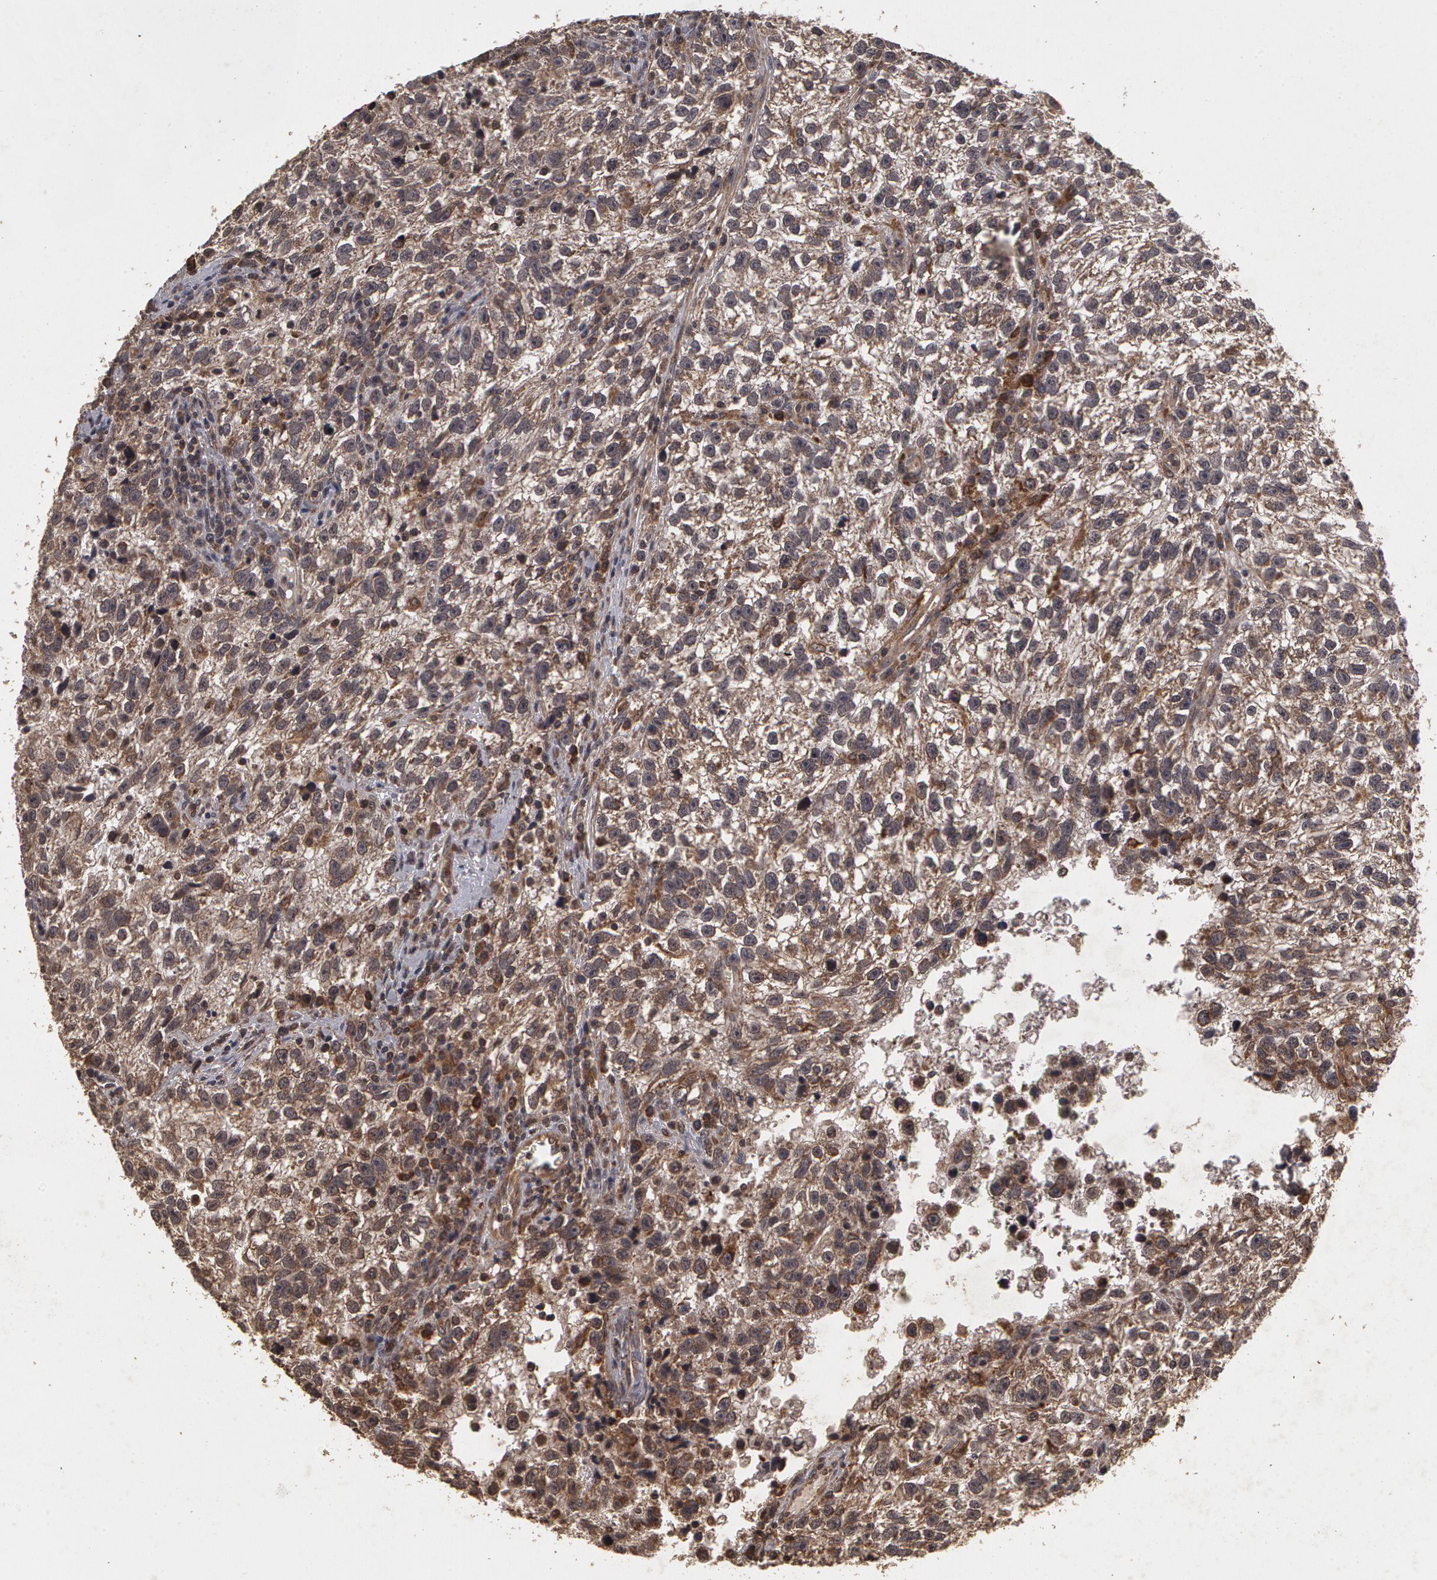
{"staining": {"intensity": "weak", "quantity": "25%-75%", "location": "cytoplasmic/membranous"}, "tissue": "testis cancer", "cell_type": "Tumor cells", "image_type": "cancer", "snomed": [{"axis": "morphology", "description": "Seminoma, NOS"}, {"axis": "topography", "description": "Testis"}], "caption": "Testis seminoma stained with immunohistochemistry (IHC) shows weak cytoplasmic/membranous positivity in about 25%-75% of tumor cells. Immunohistochemistry (ihc) stains the protein in brown and the nuclei are stained blue.", "gene": "CALR", "patient": {"sex": "male", "age": 38}}